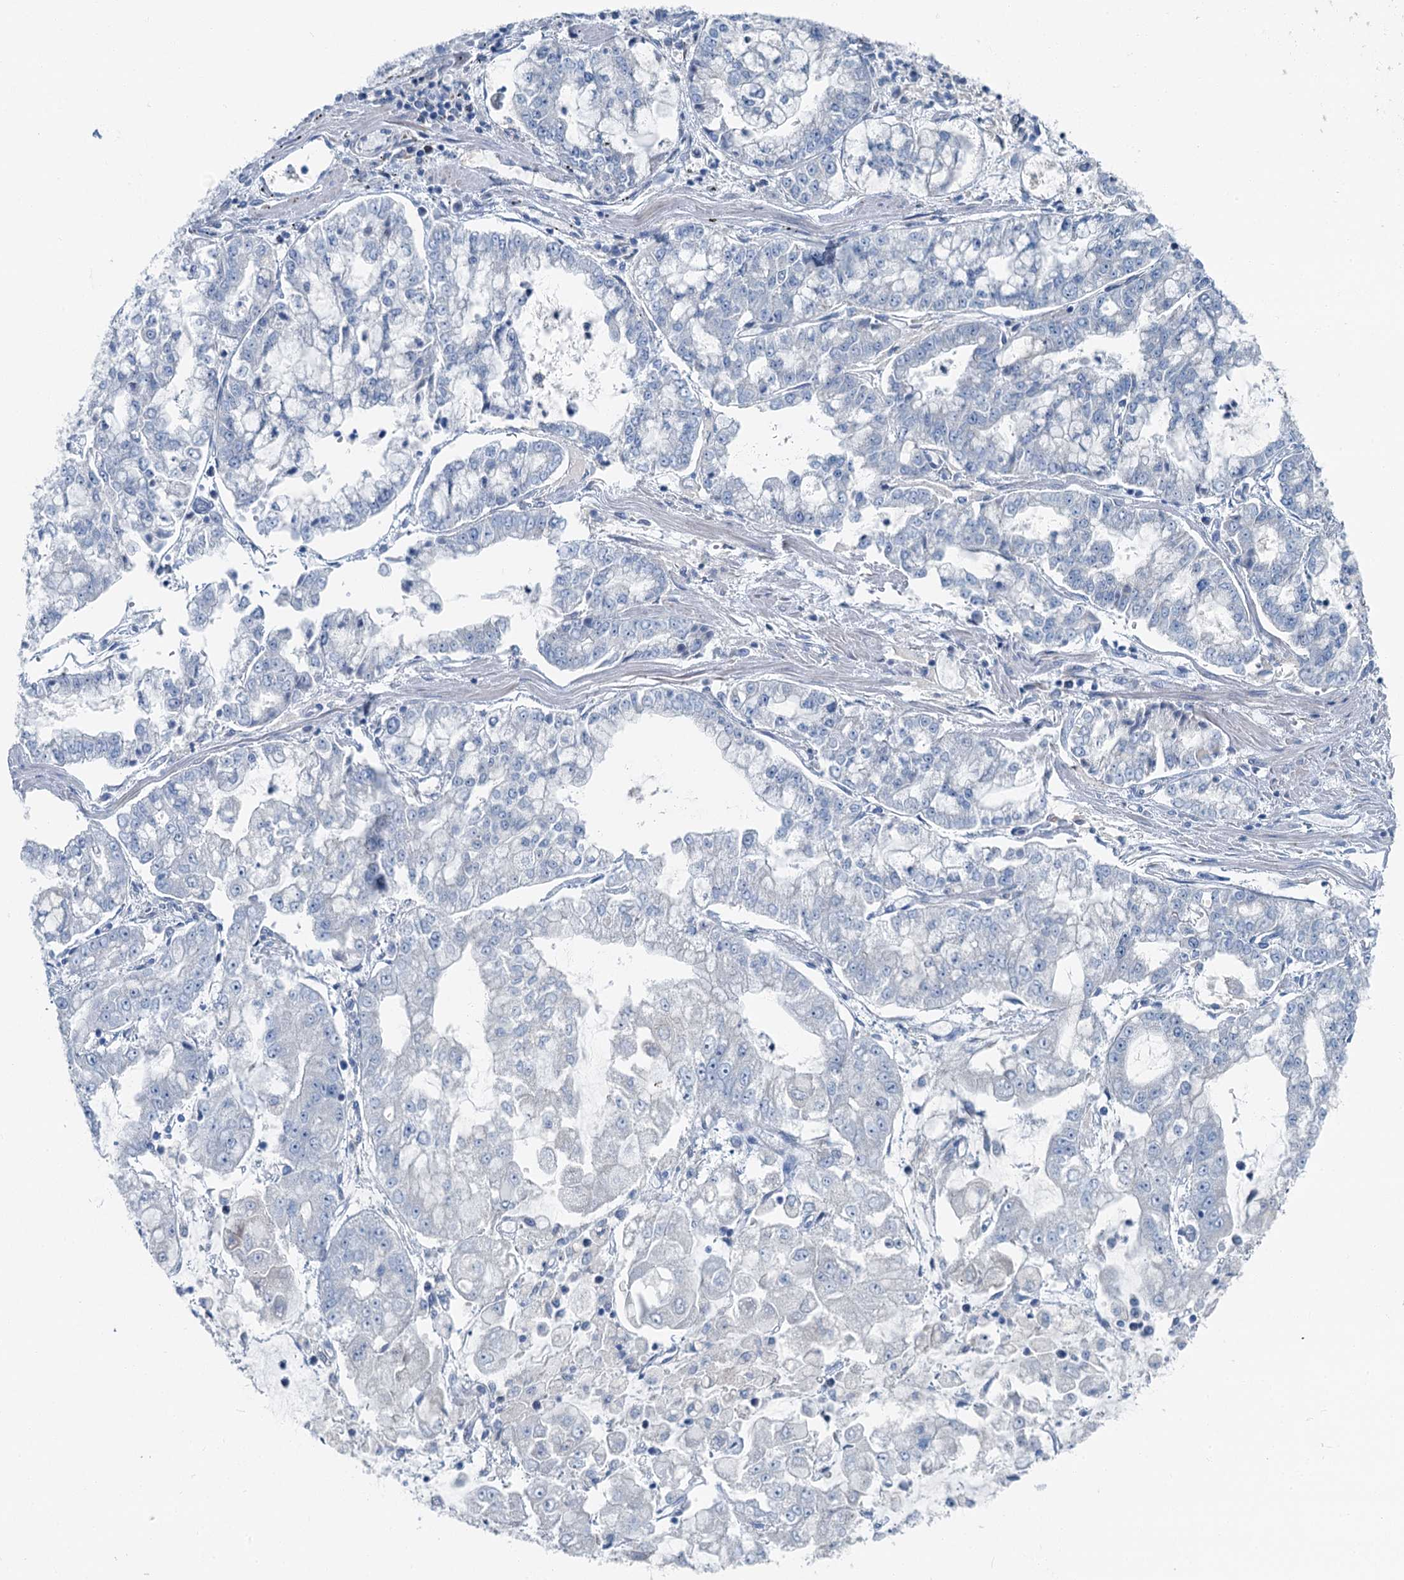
{"staining": {"intensity": "negative", "quantity": "none", "location": "none"}, "tissue": "stomach cancer", "cell_type": "Tumor cells", "image_type": "cancer", "snomed": [{"axis": "morphology", "description": "Adenocarcinoma, NOS"}, {"axis": "topography", "description": "Stomach"}], "caption": "Stomach cancer was stained to show a protein in brown. There is no significant staining in tumor cells.", "gene": "C6orf120", "patient": {"sex": "male", "age": 76}}